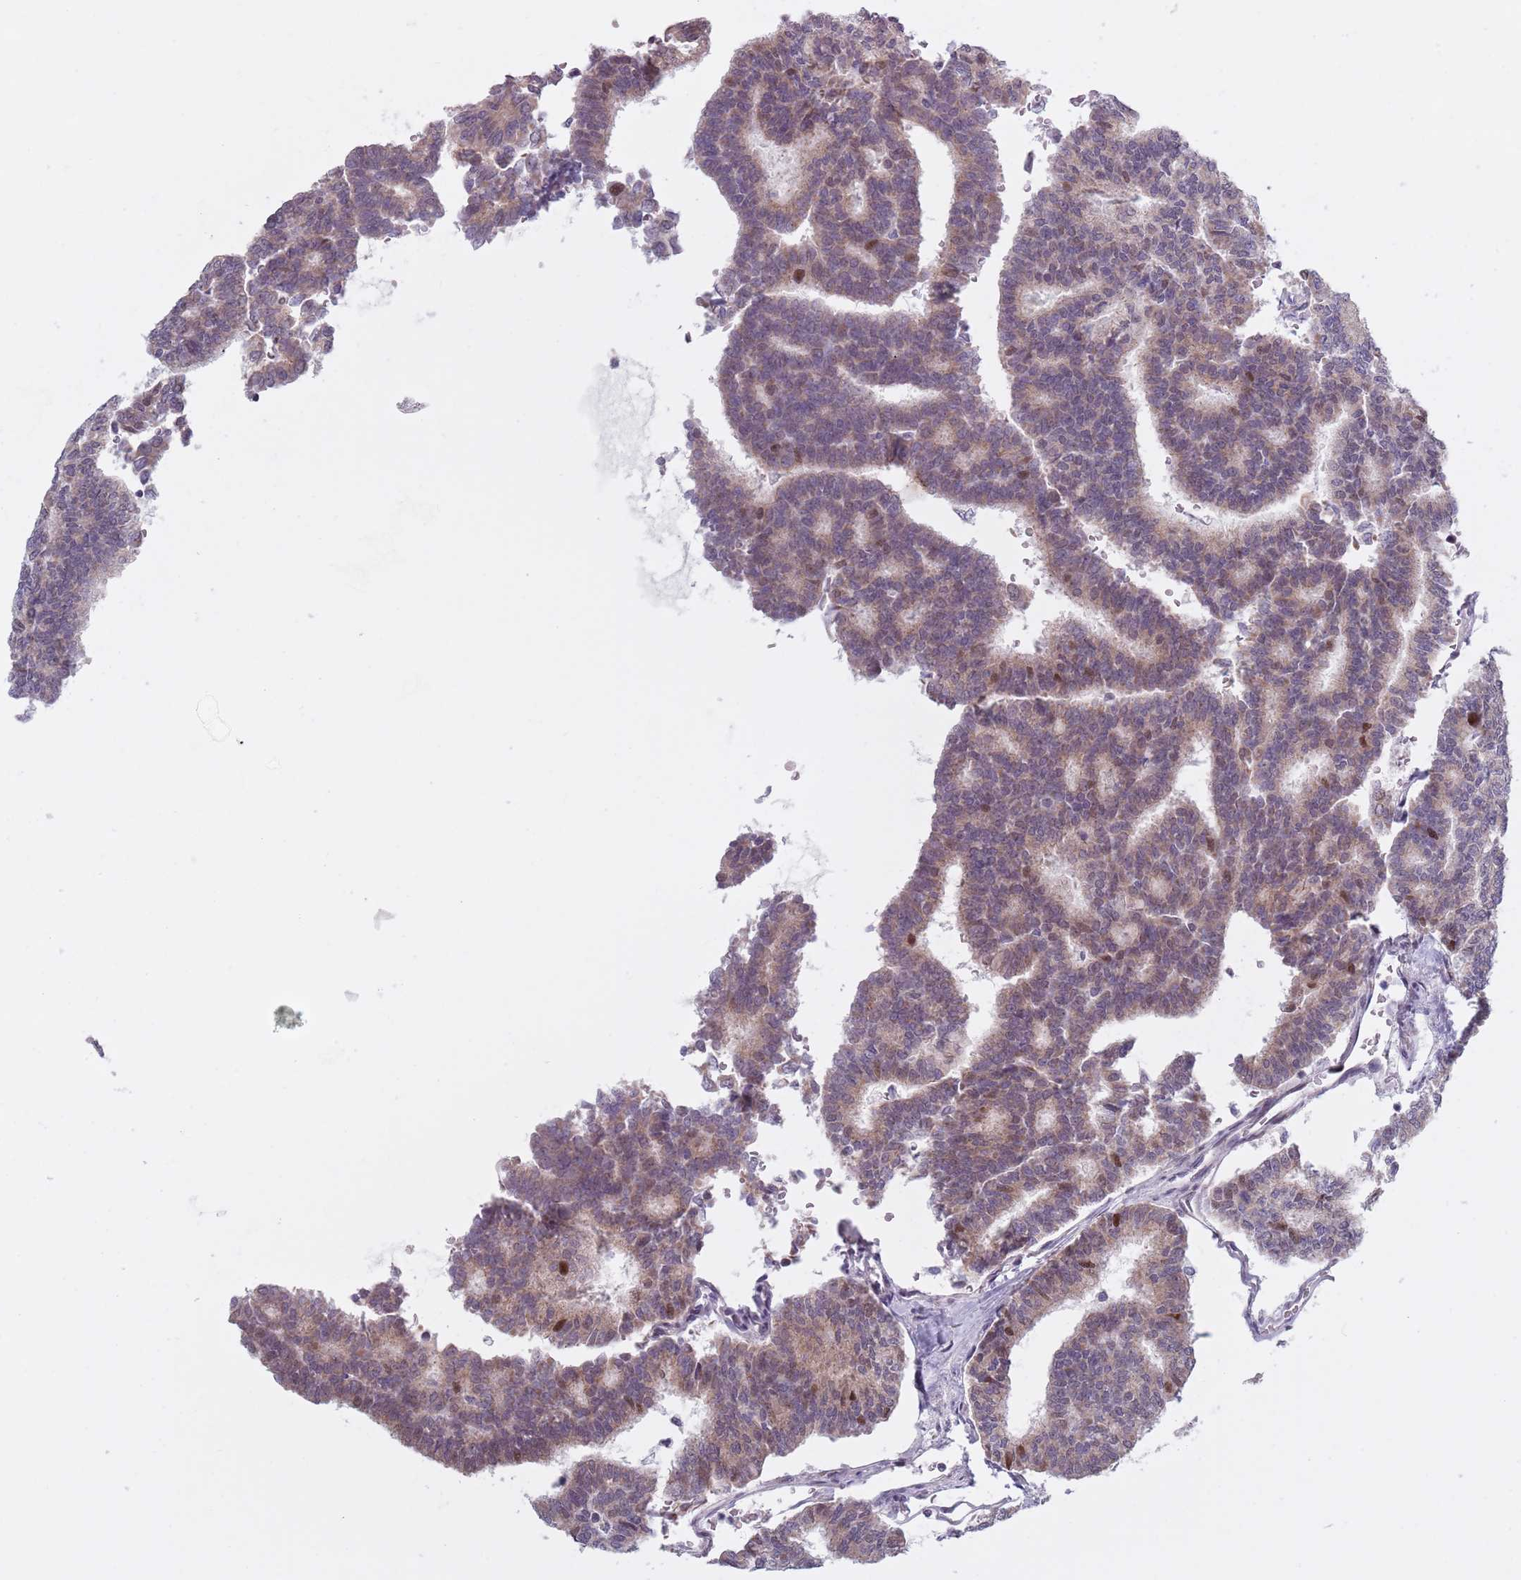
{"staining": {"intensity": "weak", "quantity": "25%-75%", "location": "cytoplasmic/membranous,nuclear"}, "tissue": "thyroid cancer", "cell_type": "Tumor cells", "image_type": "cancer", "snomed": [{"axis": "morphology", "description": "Papillary adenocarcinoma, NOS"}, {"axis": "topography", "description": "Thyroid gland"}], "caption": "Human thyroid cancer stained for a protein (brown) reveals weak cytoplasmic/membranous and nuclear positive expression in approximately 25%-75% of tumor cells.", "gene": "ZKSCAN2", "patient": {"sex": "female", "age": 35}}